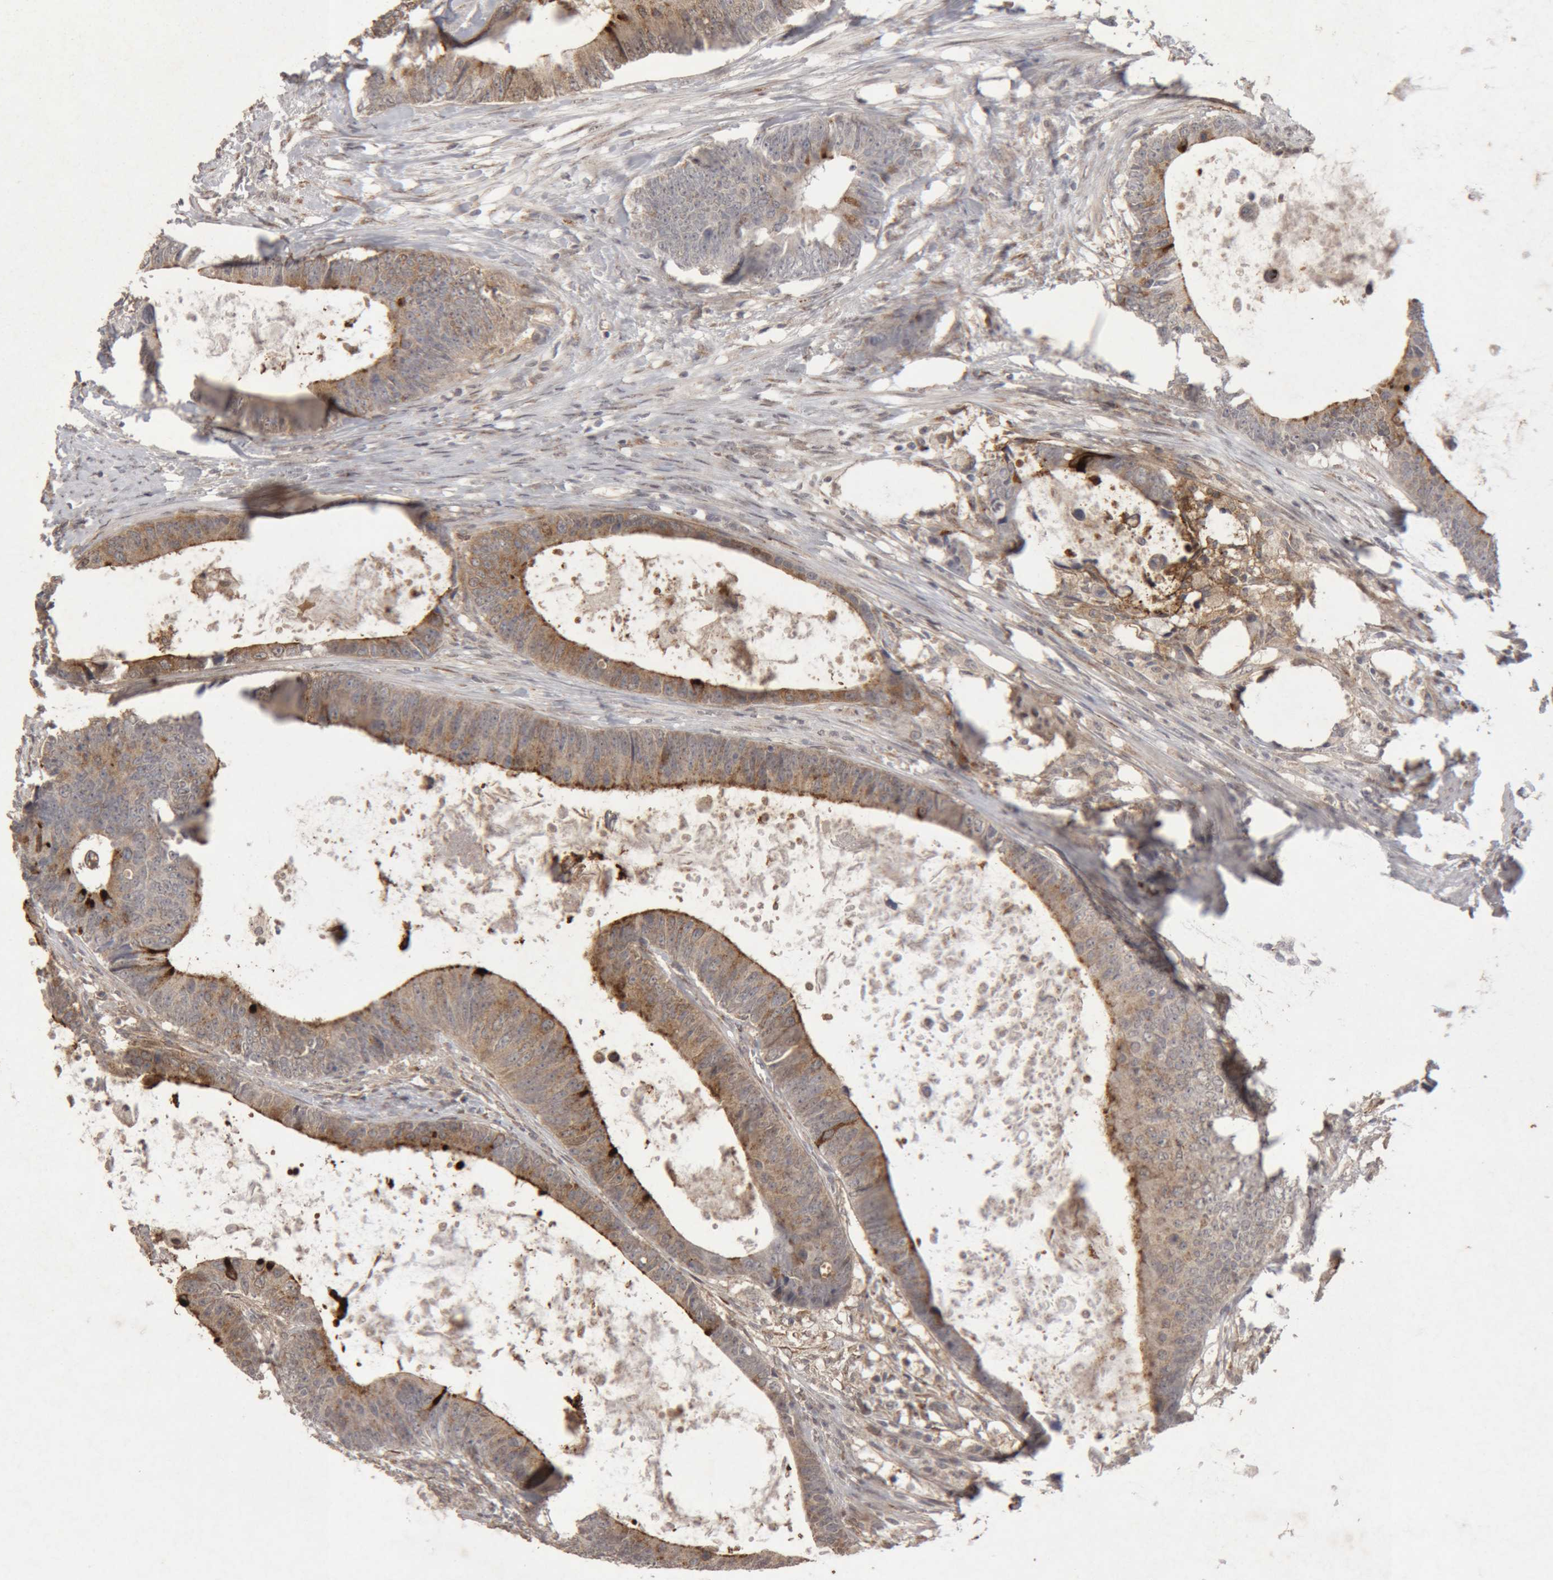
{"staining": {"intensity": "moderate", "quantity": ">75%", "location": "cytoplasmic/membranous"}, "tissue": "colorectal cancer", "cell_type": "Tumor cells", "image_type": "cancer", "snomed": [{"axis": "morphology", "description": "Adenocarcinoma, NOS"}, {"axis": "topography", "description": "Colon"}], "caption": "Protein analysis of colorectal cancer tissue exhibits moderate cytoplasmic/membranous expression in approximately >75% of tumor cells. (Stains: DAB (3,3'-diaminobenzidine) in brown, nuclei in blue, Microscopy: brightfield microscopy at high magnification).", "gene": "MEP1A", "patient": {"sex": "male", "age": 56}}